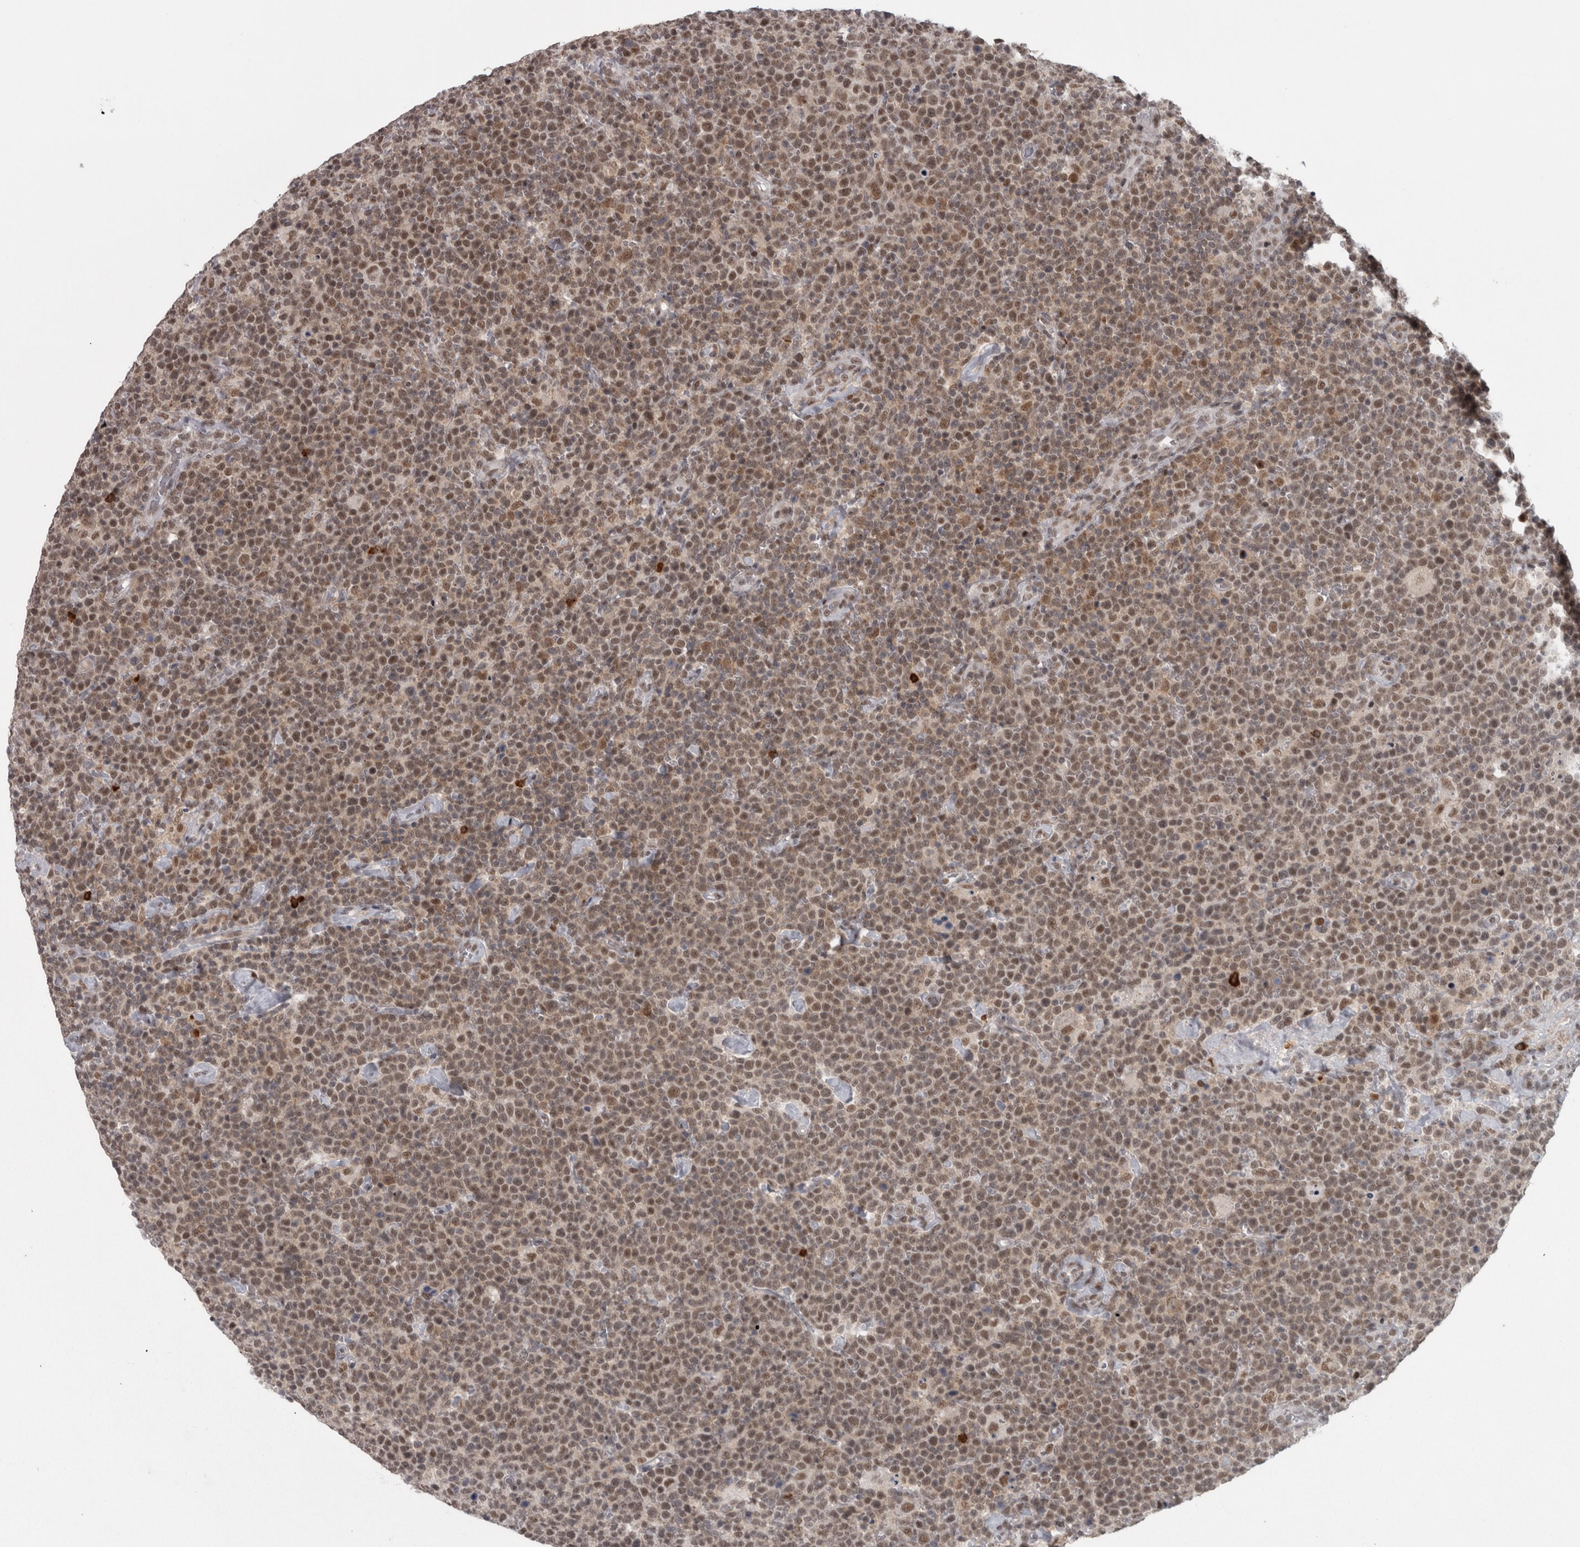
{"staining": {"intensity": "moderate", "quantity": ">75%", "location": "nuclear"}, "tissue": "lymphoma", "cell_type": "Tumor cells", "image_type": "cancer", "snomed": [{"axis": "morphology", "description": "Malignant lymphoma, non-Hodgkin's type, High grade"}, {"axis": "topography", "description": "Lymph node"}], "caption": "A histopathology image of malignant lymphoma, non-Hodgkin's type (high-grade) stained for a protein reveals moderate nuclear brown staining in tumor cells.", "gene": "MICU3", "patient": {"sex": "male", "age": 61}}